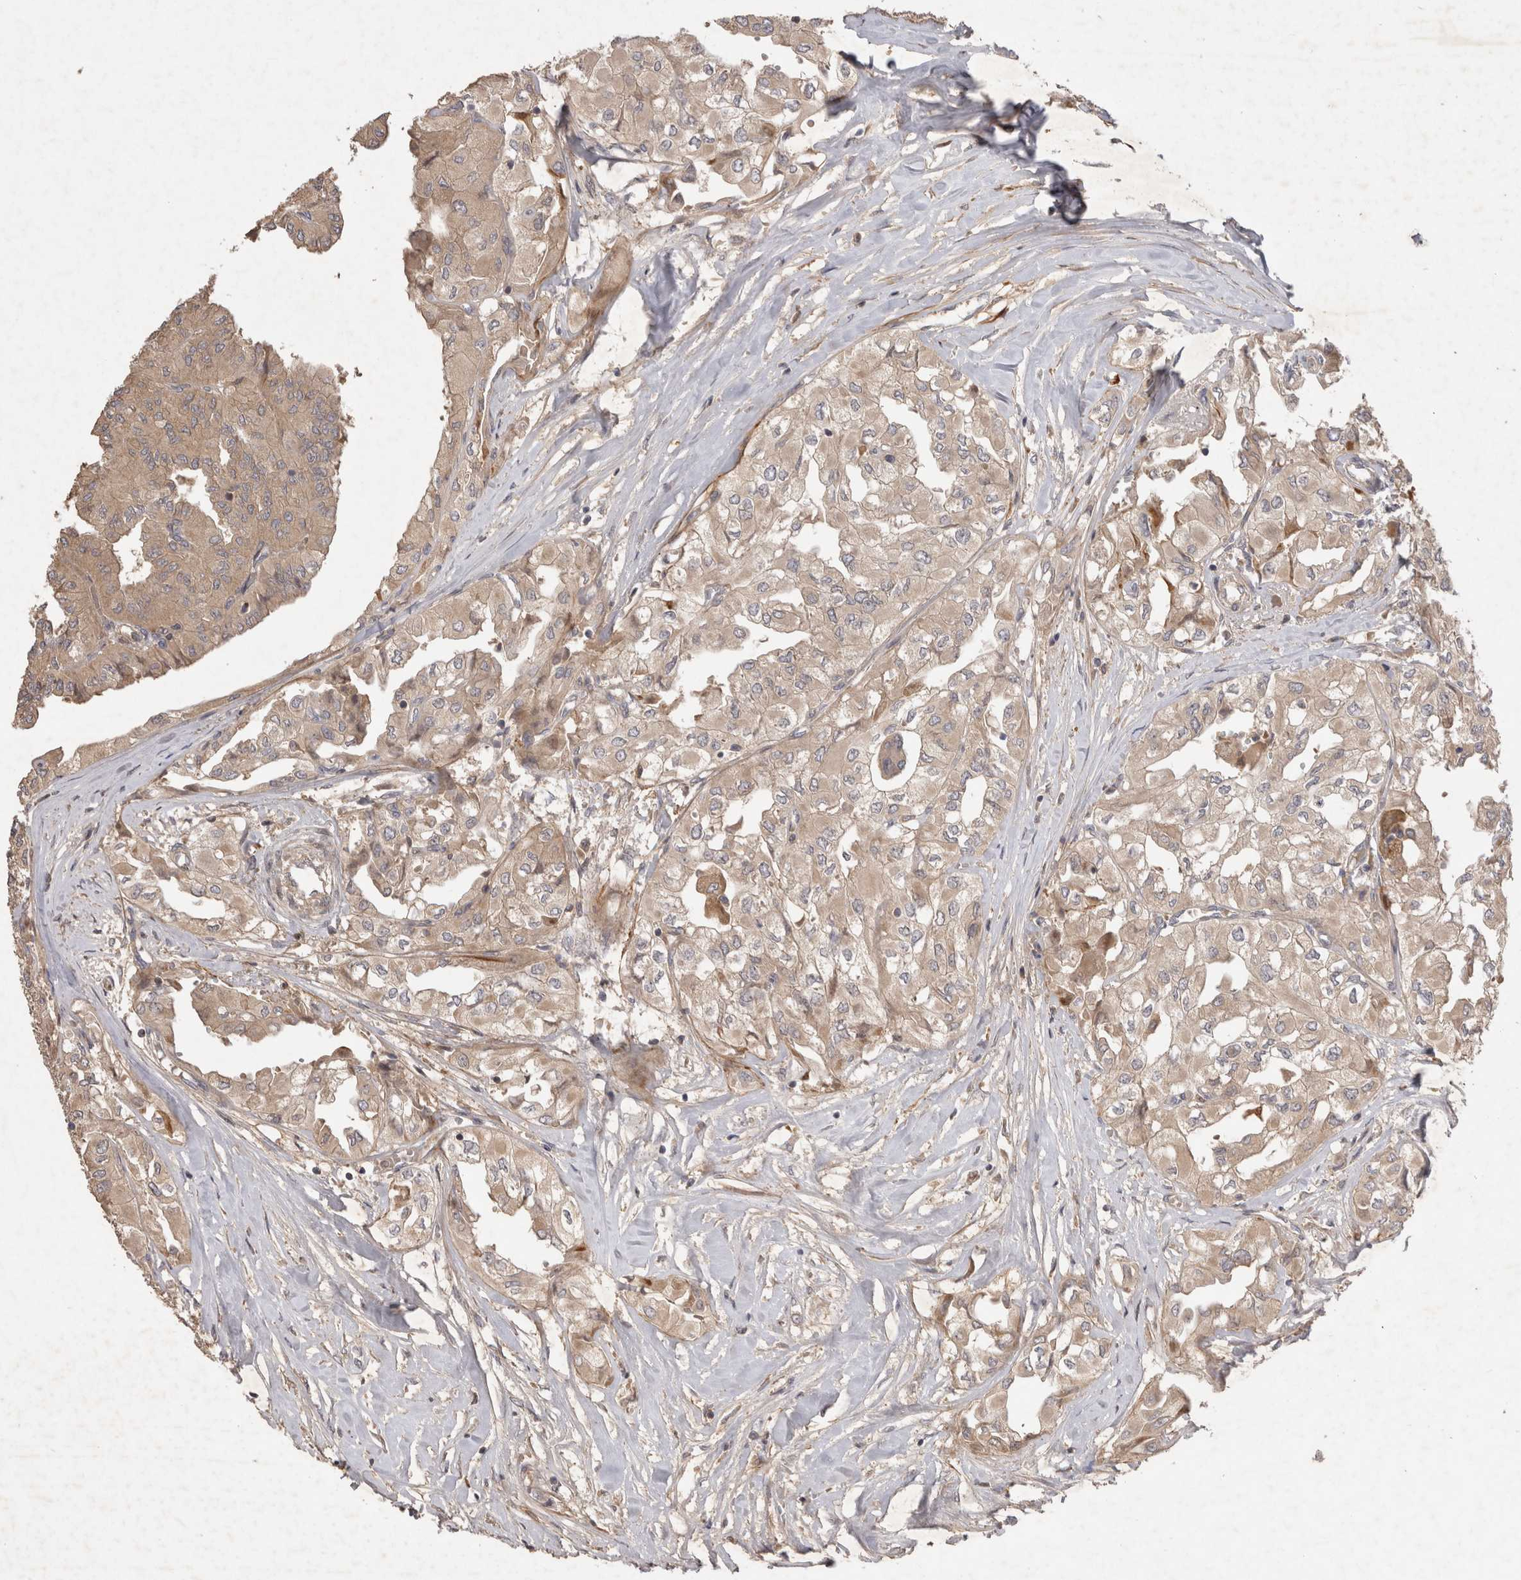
{"staining": {"intensity": "weak", "quantity": ">75%", "location": "cytoplasmic/membranous"}, "tissue": "thyroid cancer", "cell_type": "Tumor cells", "image_type": "cancer", "snomed": [{"axis": "morphology", "description": "Papillary adenocarcinoma, NOS"}, {"axis": "topography", "description": "Thyroid gland"}], "caption": "Thyroid papillary adenocarcinoma tissue reveals weak cytoplasmic/membranous expression in approximately >75% of tumor cells, visualized by immunohistochemistry.", "gene": "PPP1R42", "patient": {"sex": "female", "age": 59}}